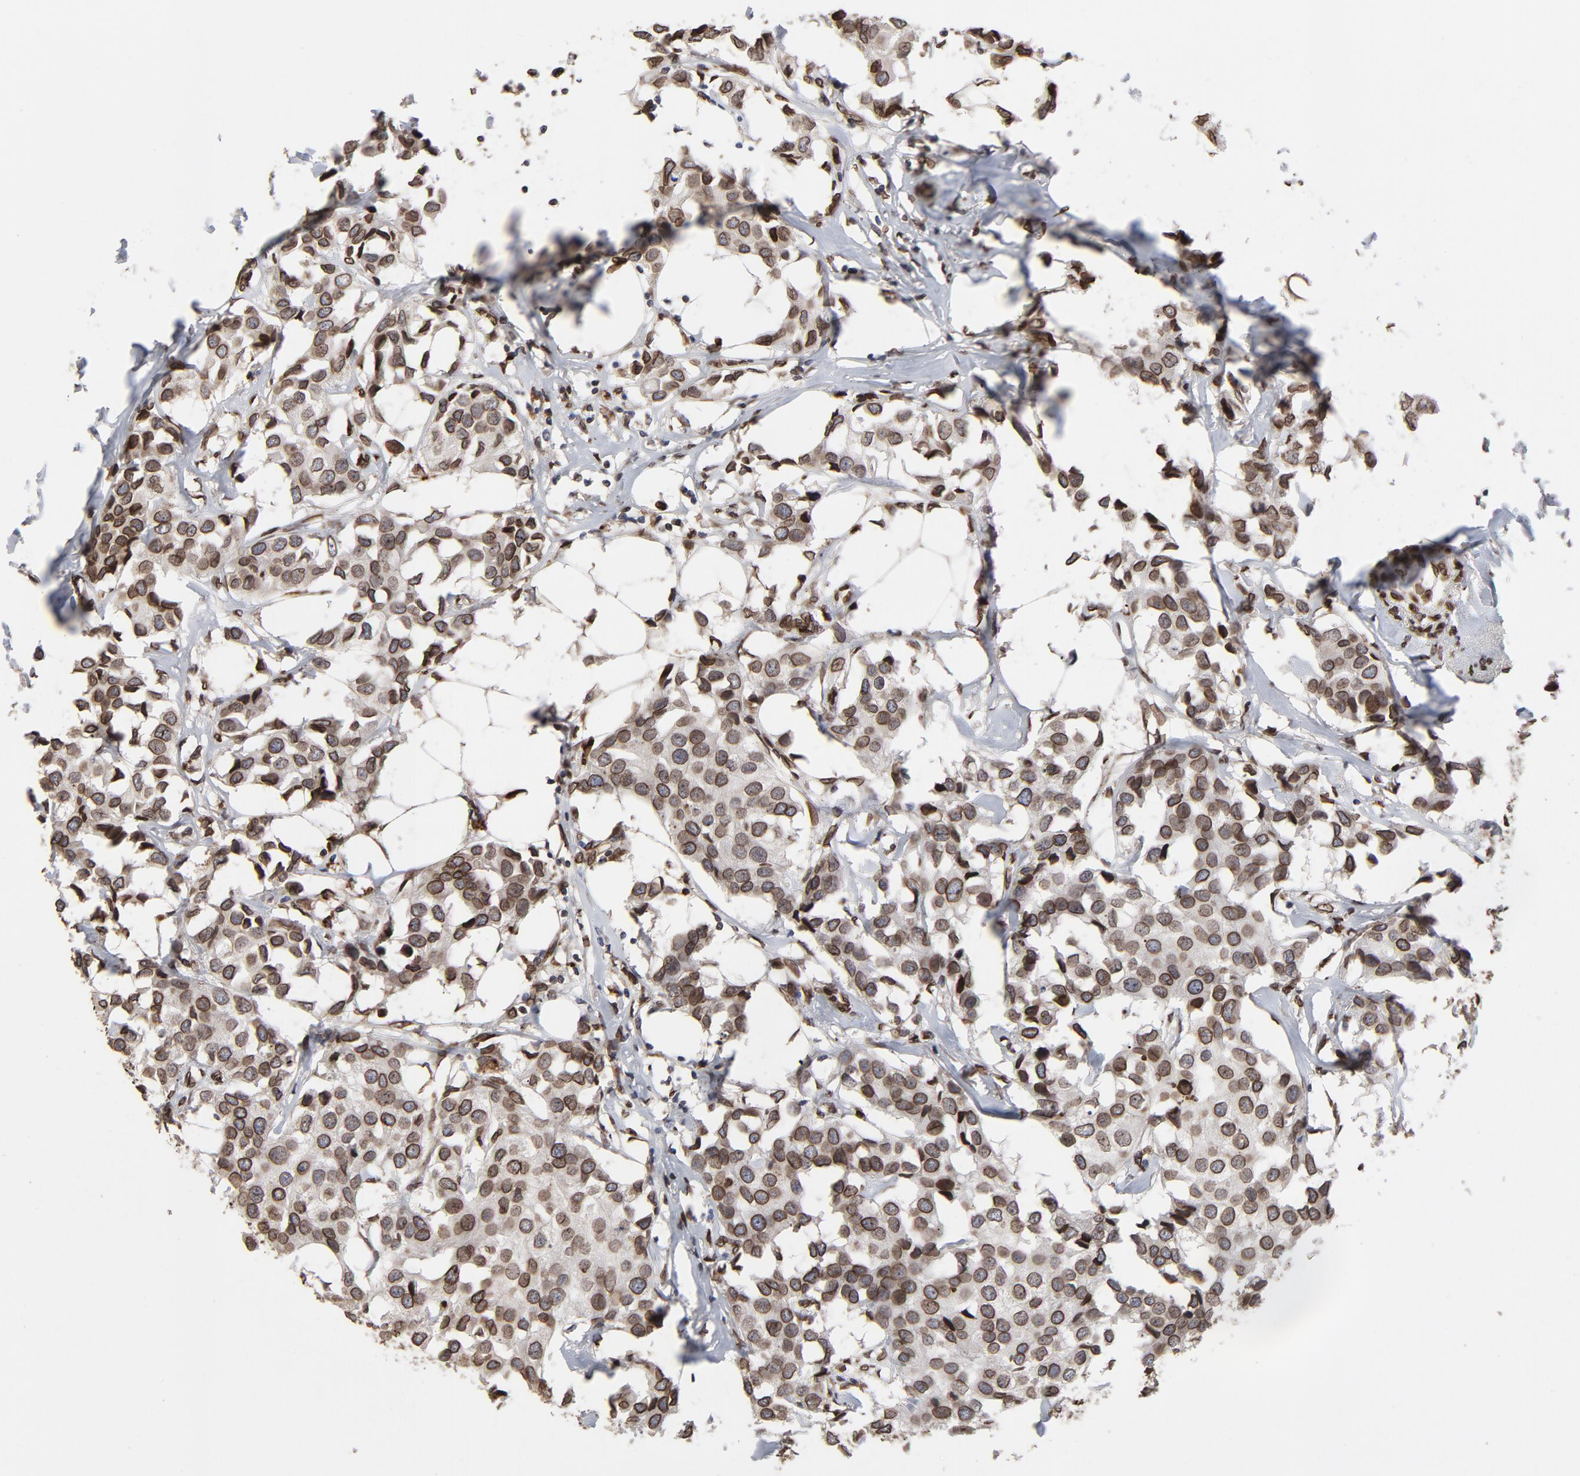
{"staining": {"intensity": "strong", "quantity": ">75%", "location": "cytoplasmic/membranous,nuclear"}, "tissue": "breast cancer", "cell_type": "Tumor cells", "image_type": "cancer", "snomed": [{"axis": "morphology", "description": "Duct carcinoma"}, {"axis": "topography", "description": "Breast"}], "caption": "Breast cancer (intraductal carcinoma) was stained to show a protein in brown. There is high levels of strong cytoplasmic/membranous and nuclear positivity in approximately >75% of tumor cells.", "gene": "LMNA", "patient": {"sex": "female", "age": 80}}